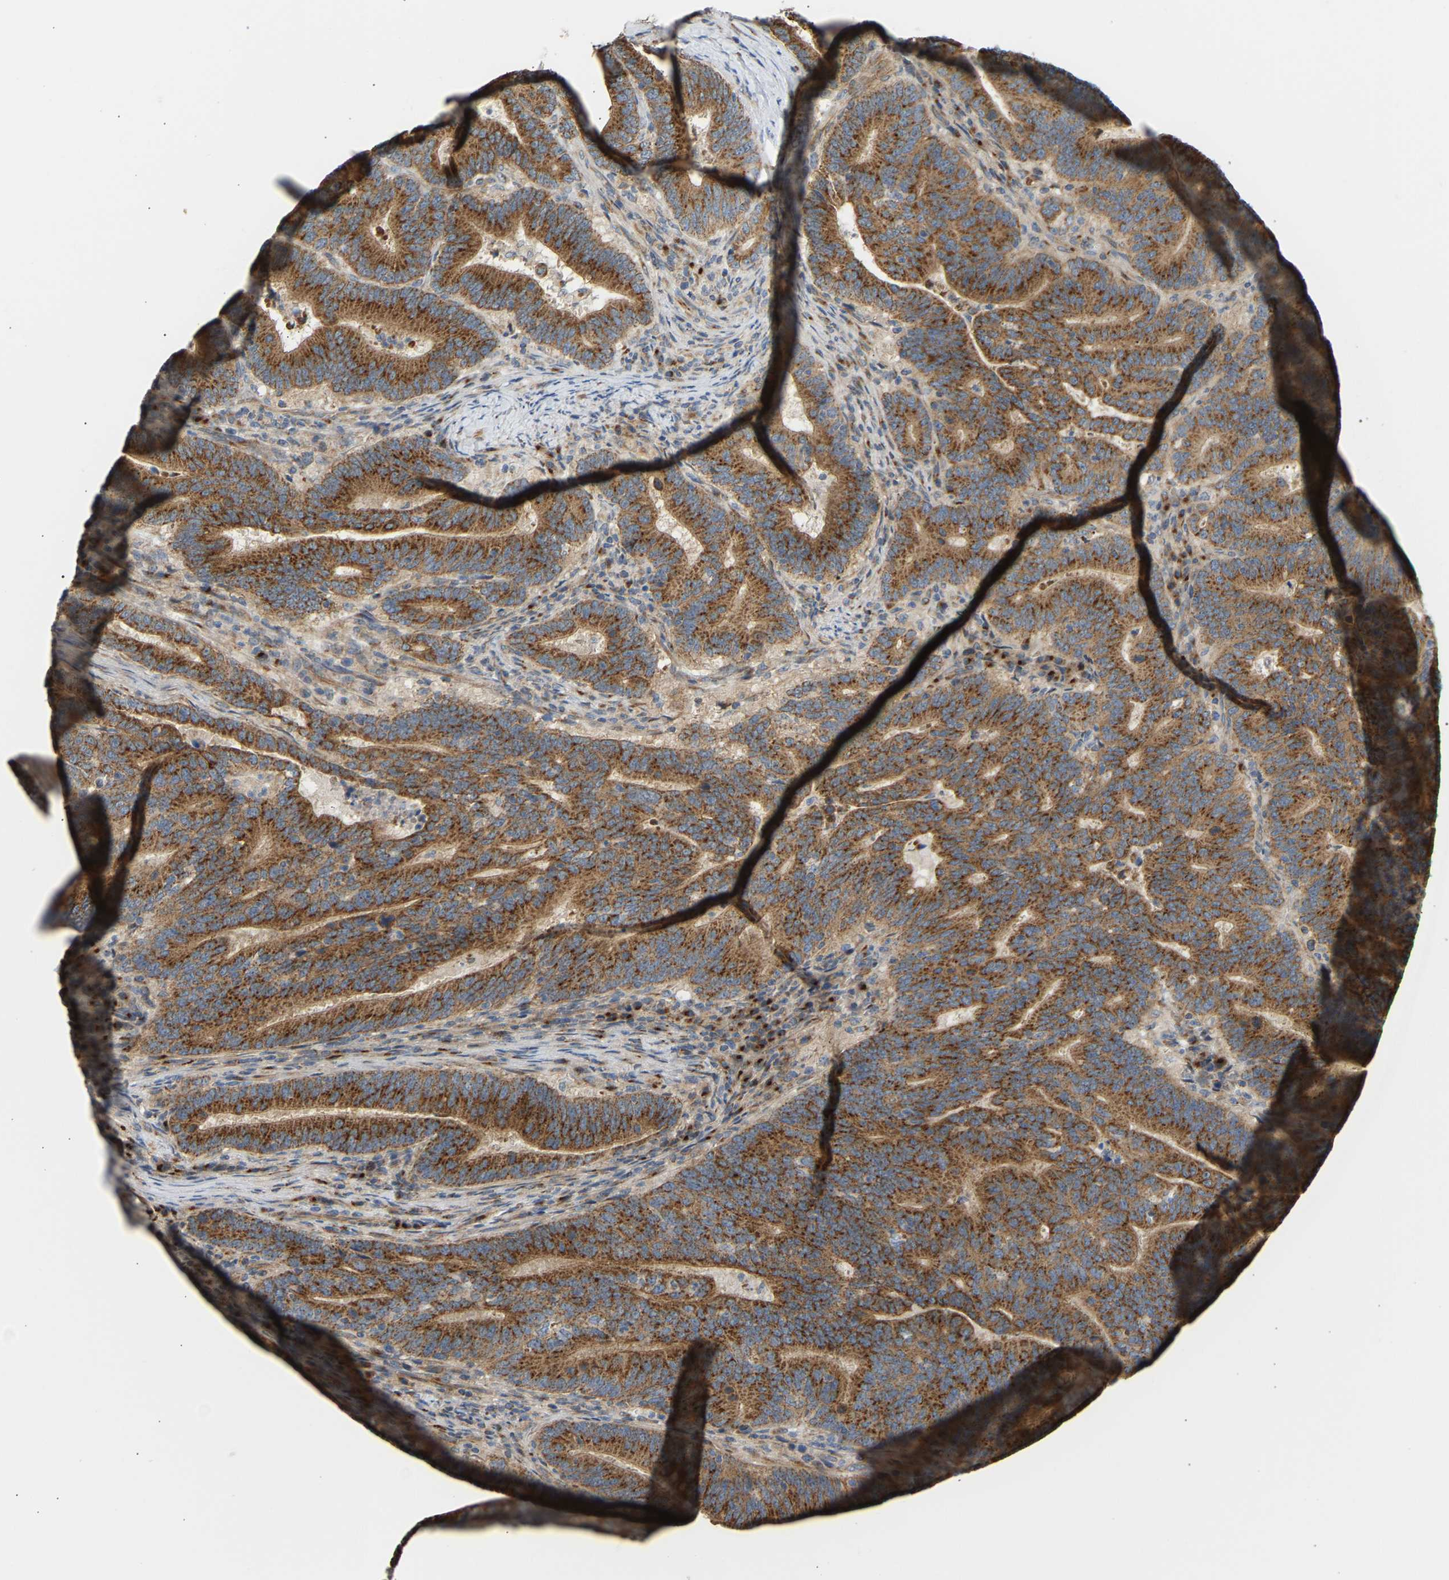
{"staining": {"intensity": "strong", "quantity": ">75%", "location": "cytoplasmic/membranous"}, "tissue": "colorectal cancer", "cell_type": "Tumor cells", "image_type": "cancer", "snomed": [{"axis": "morphology", "description": "Adenocarcinoma, NOS"}, {"axis": "topography", "description": "Colon"}], "caption": "High-power microscopy captured an immunohistochemistry (IHC) histopathology image of adenocarcinoma (colorectal), revealing strong cytoplasmic/membranous positivity in approximately >75% of tumor cells.", "gene": "YIPF2", "patient": {"sex": "female", "age": 66}}